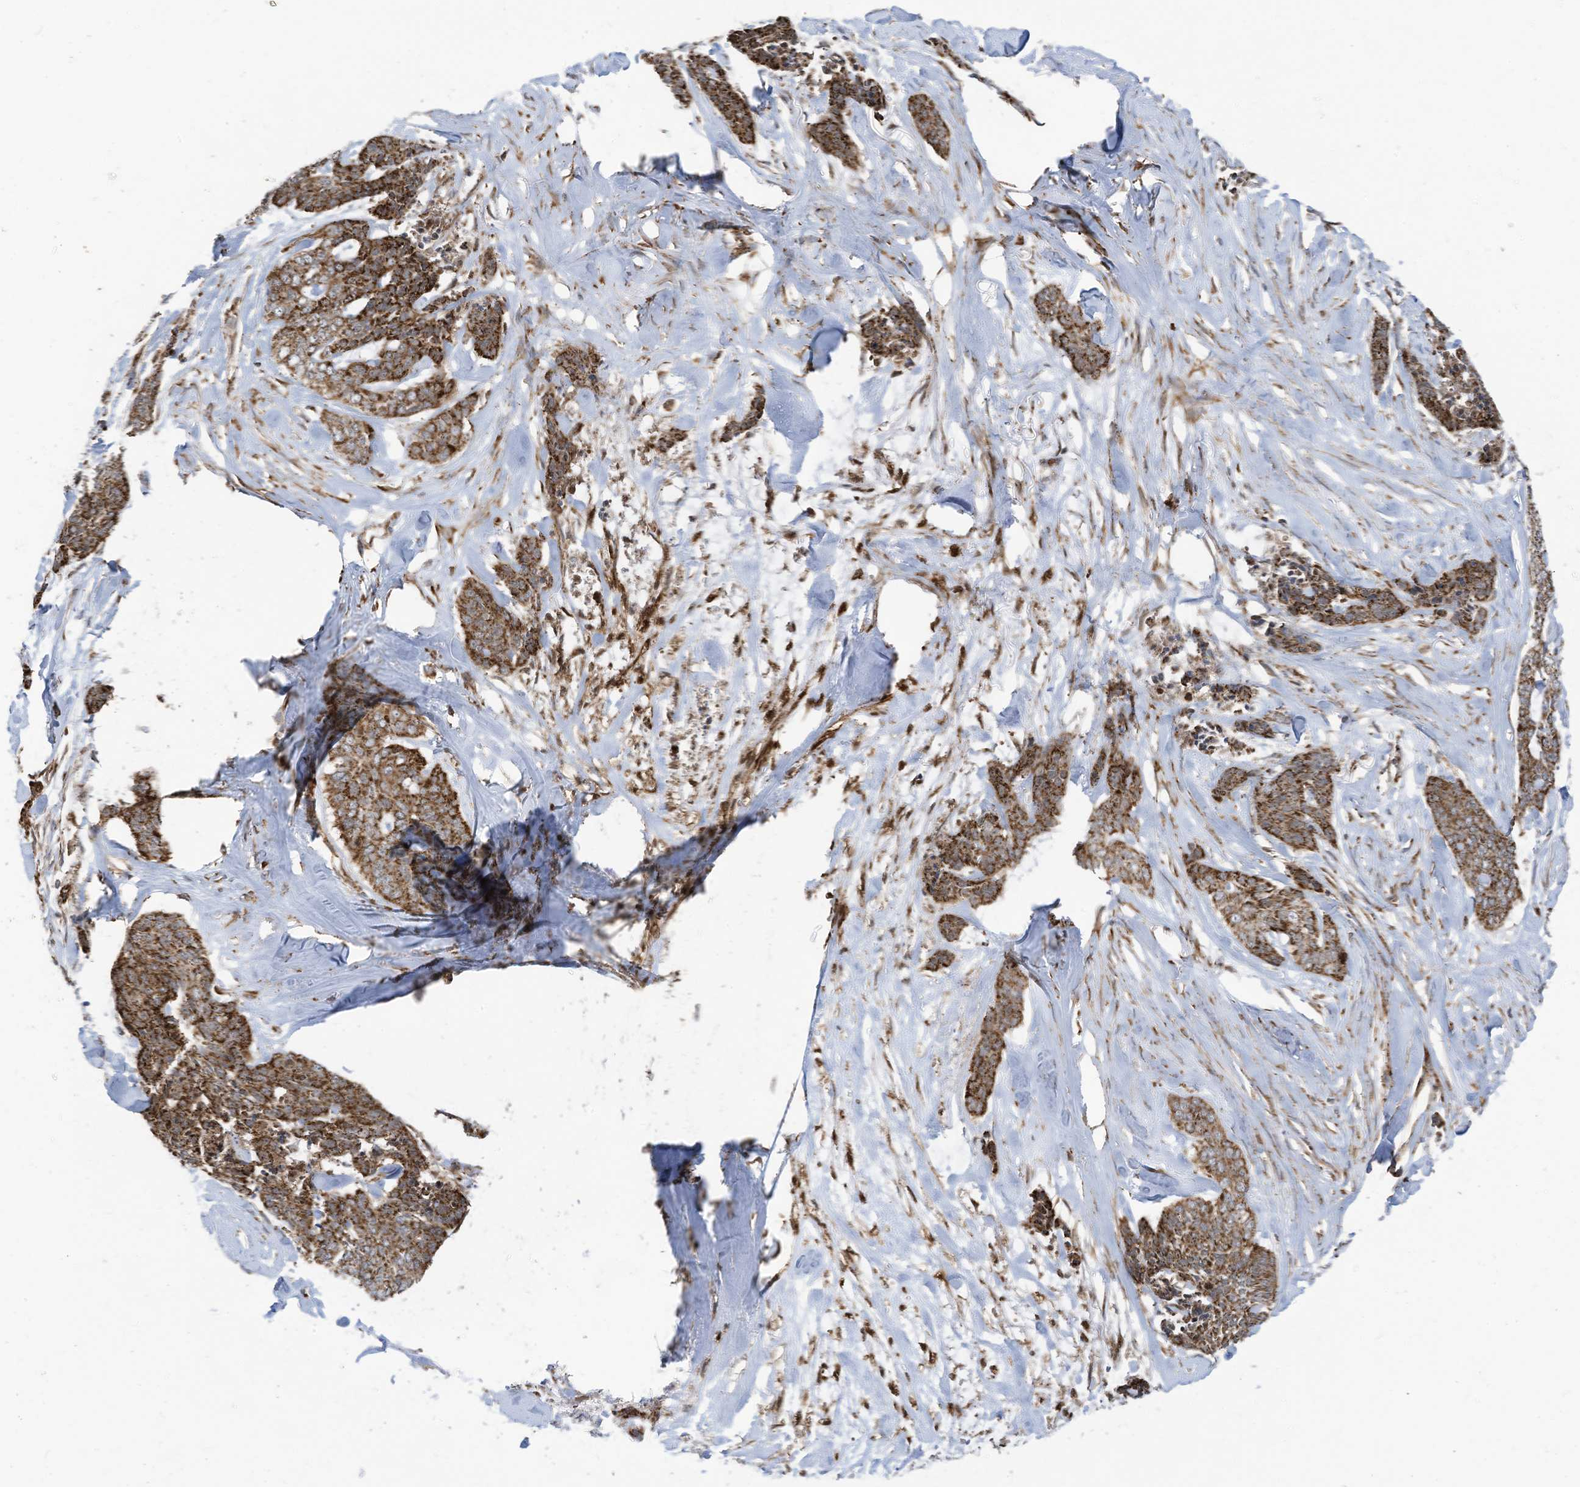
{"staining": {"intensity": "strong", "quantity": ">75%", "location": "cytoplasmic/membranous"}, "tissue": "skin cancer", "cell_type": "Tumor cells", "image_type": "cancer", "snomed": [{"axis": "morphology", "description": "Basal cell carcinoma"}, {"axis": "topography", "description": "Skin"}], "caption": "Skin basal cell carcinoma was stained to show a protein in brown. There is high levels of strong cytoplasmic/membranous staining in approximately >75% of tumor cells.", "gene": "COX10", "patient": {"sex": "female", "age": 64}}